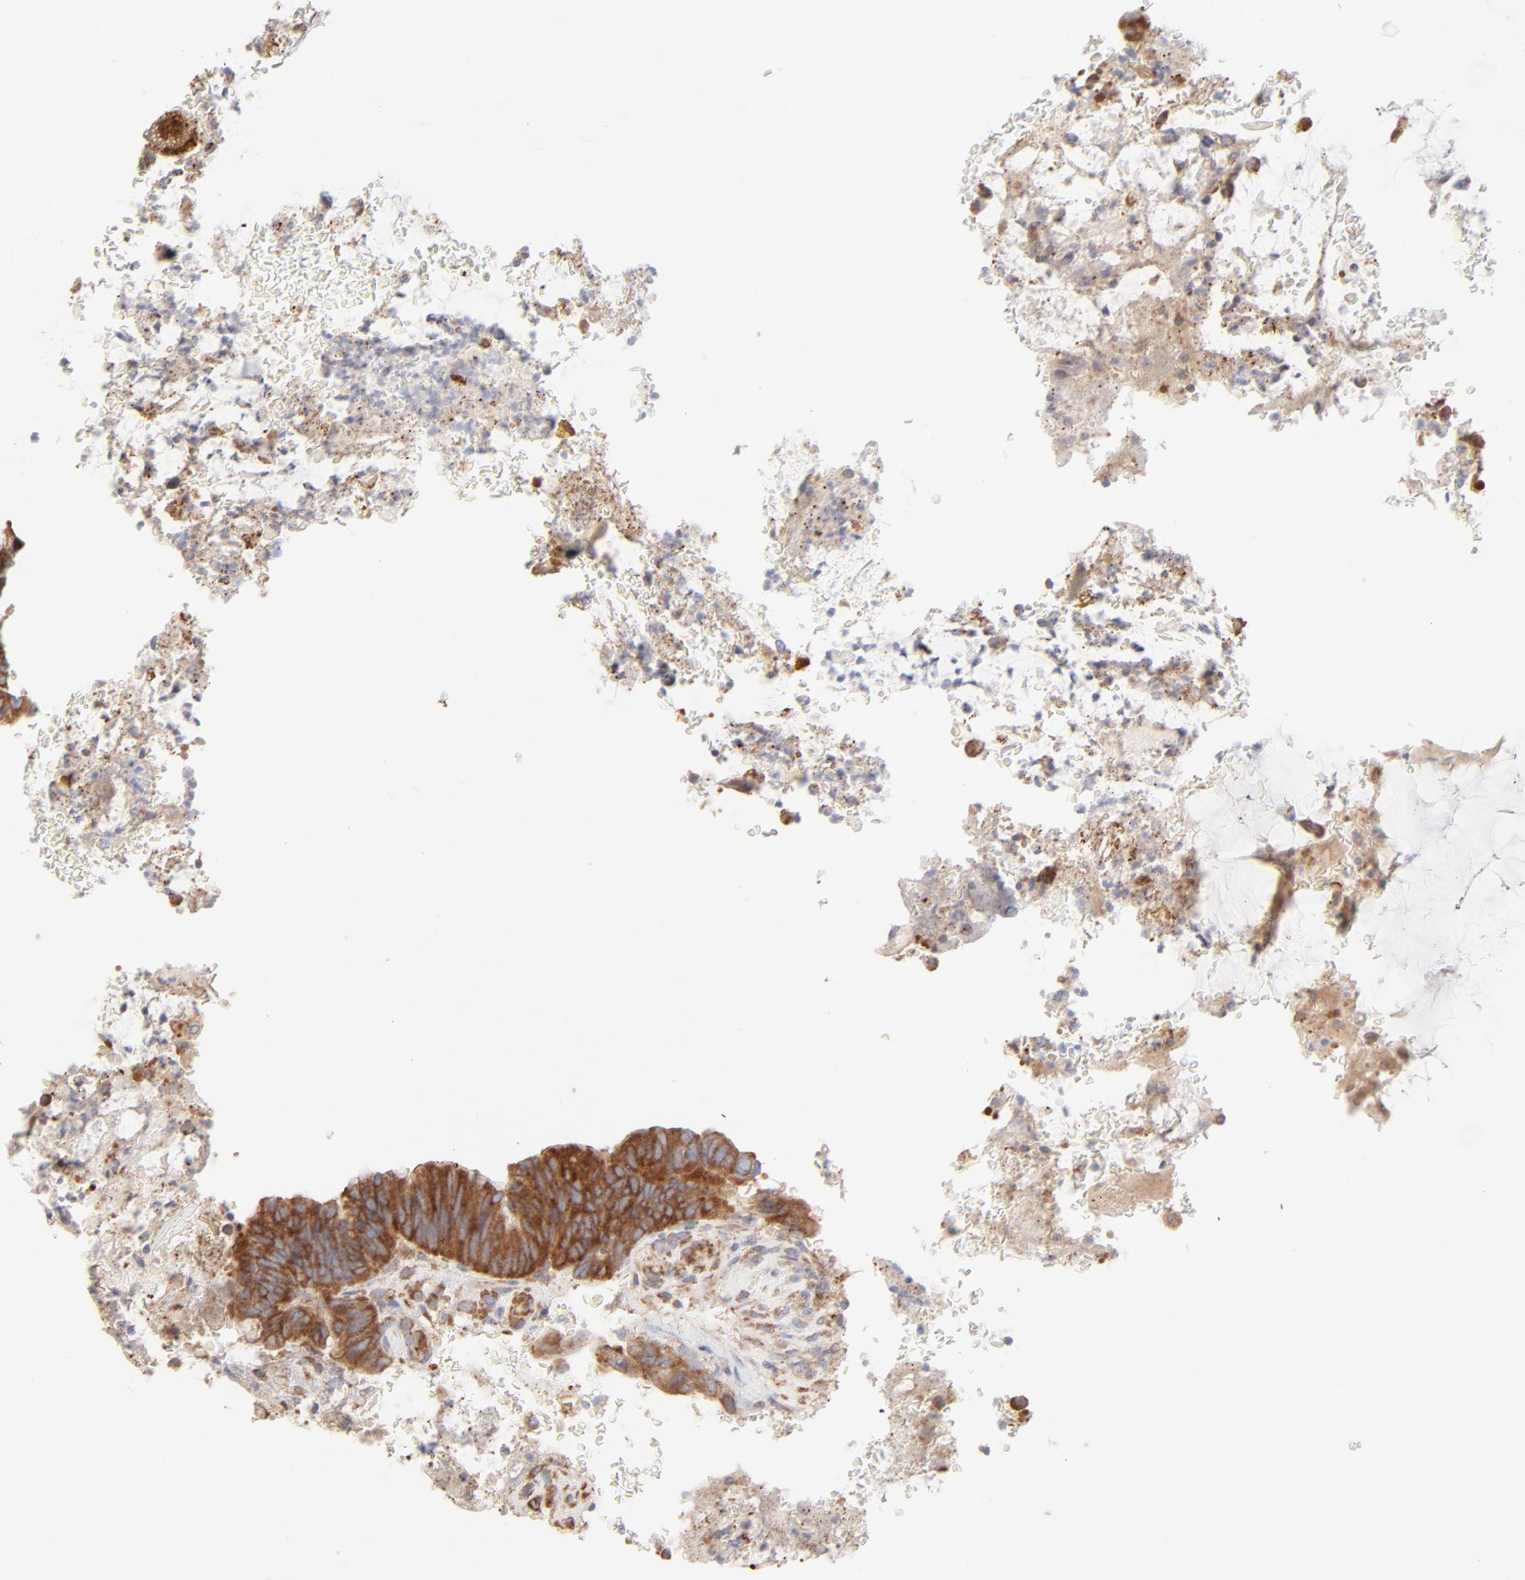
{"staining": {"intensity": "strong", "quantity": ">75%", "location": "cytoplasmic/membranous"}, "tissue": "colorectal cancer", "cell_type": "Tumor cells", "image_type": "cancer", "snomed": [{"axis": "morphology", "description": "Normal tissue, NOS"}, {"axis": "morphology", "description": "Adenocarcinoma, NOS"}, {"axis": "topography", "description": "Rectum"}], "caption": "Immunohistochemistry (DAB (3,3'-diaminobenzidine)) staining of human colorectal cancer reveals strong cytoplasmic/membranous protein expression in approximately >75% of tumor cells.", "gene": "RPS21", "patient": {"sex": "male", "age": 92}}